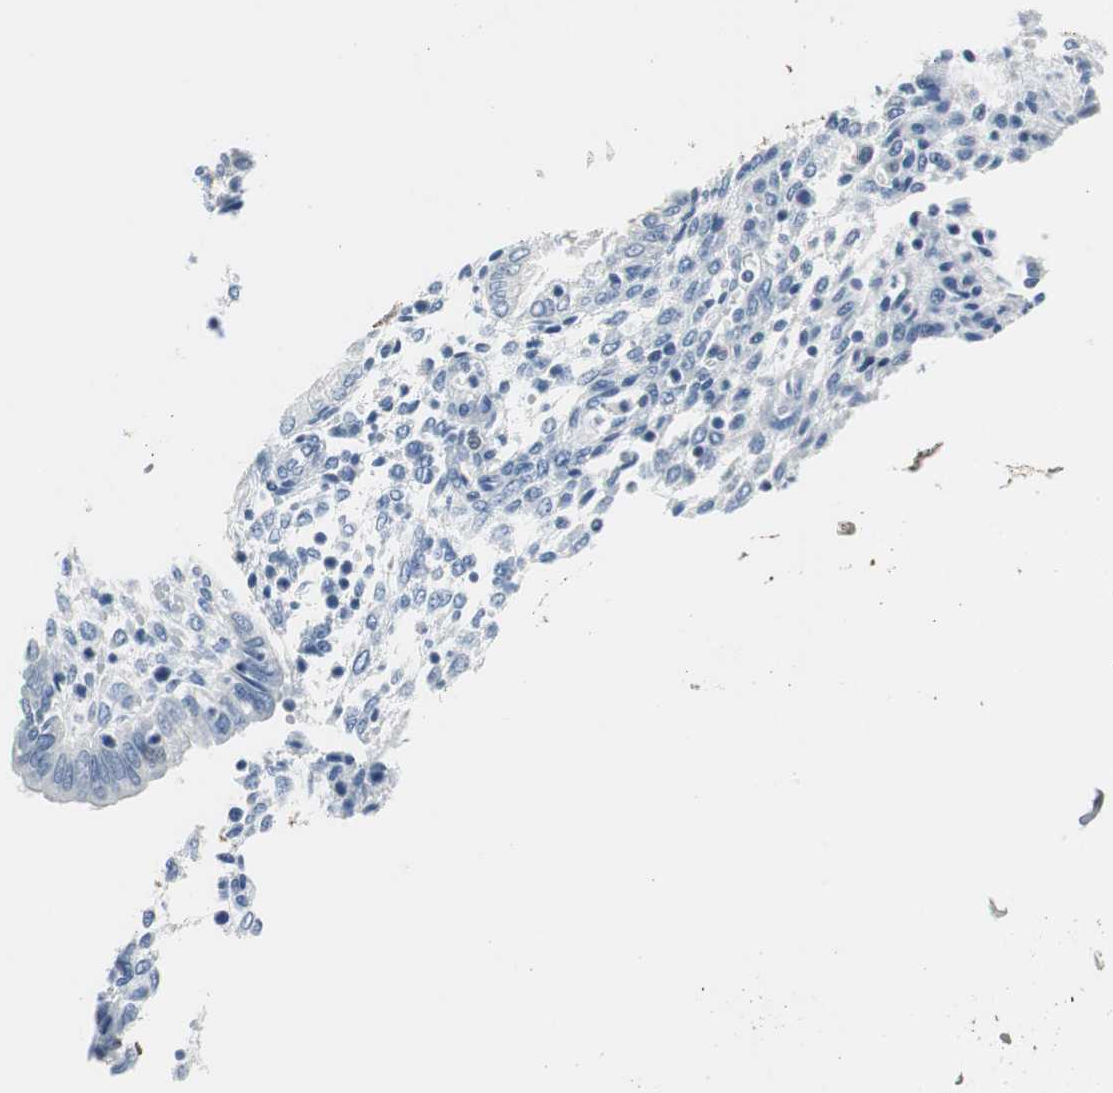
{"staining": {"intensity": "negative", "quantity": "none", "location": "none"}, "tissue": "endometrium", "cell_type": "Cells in endometrial stroma", "image_type": "normal", "snomed": [{"axis": "morphology", "description": "Normal tissue, NOS"}, {"axis": "topography", "description": "Endometrium"}], "caption": "Human endometrium stained for a protein using immunohistochemistry demonstrates no positivity in cells in endometrial stroma.", "gene": "FBP1", "patient": {"sex": "female", "age": 33}}